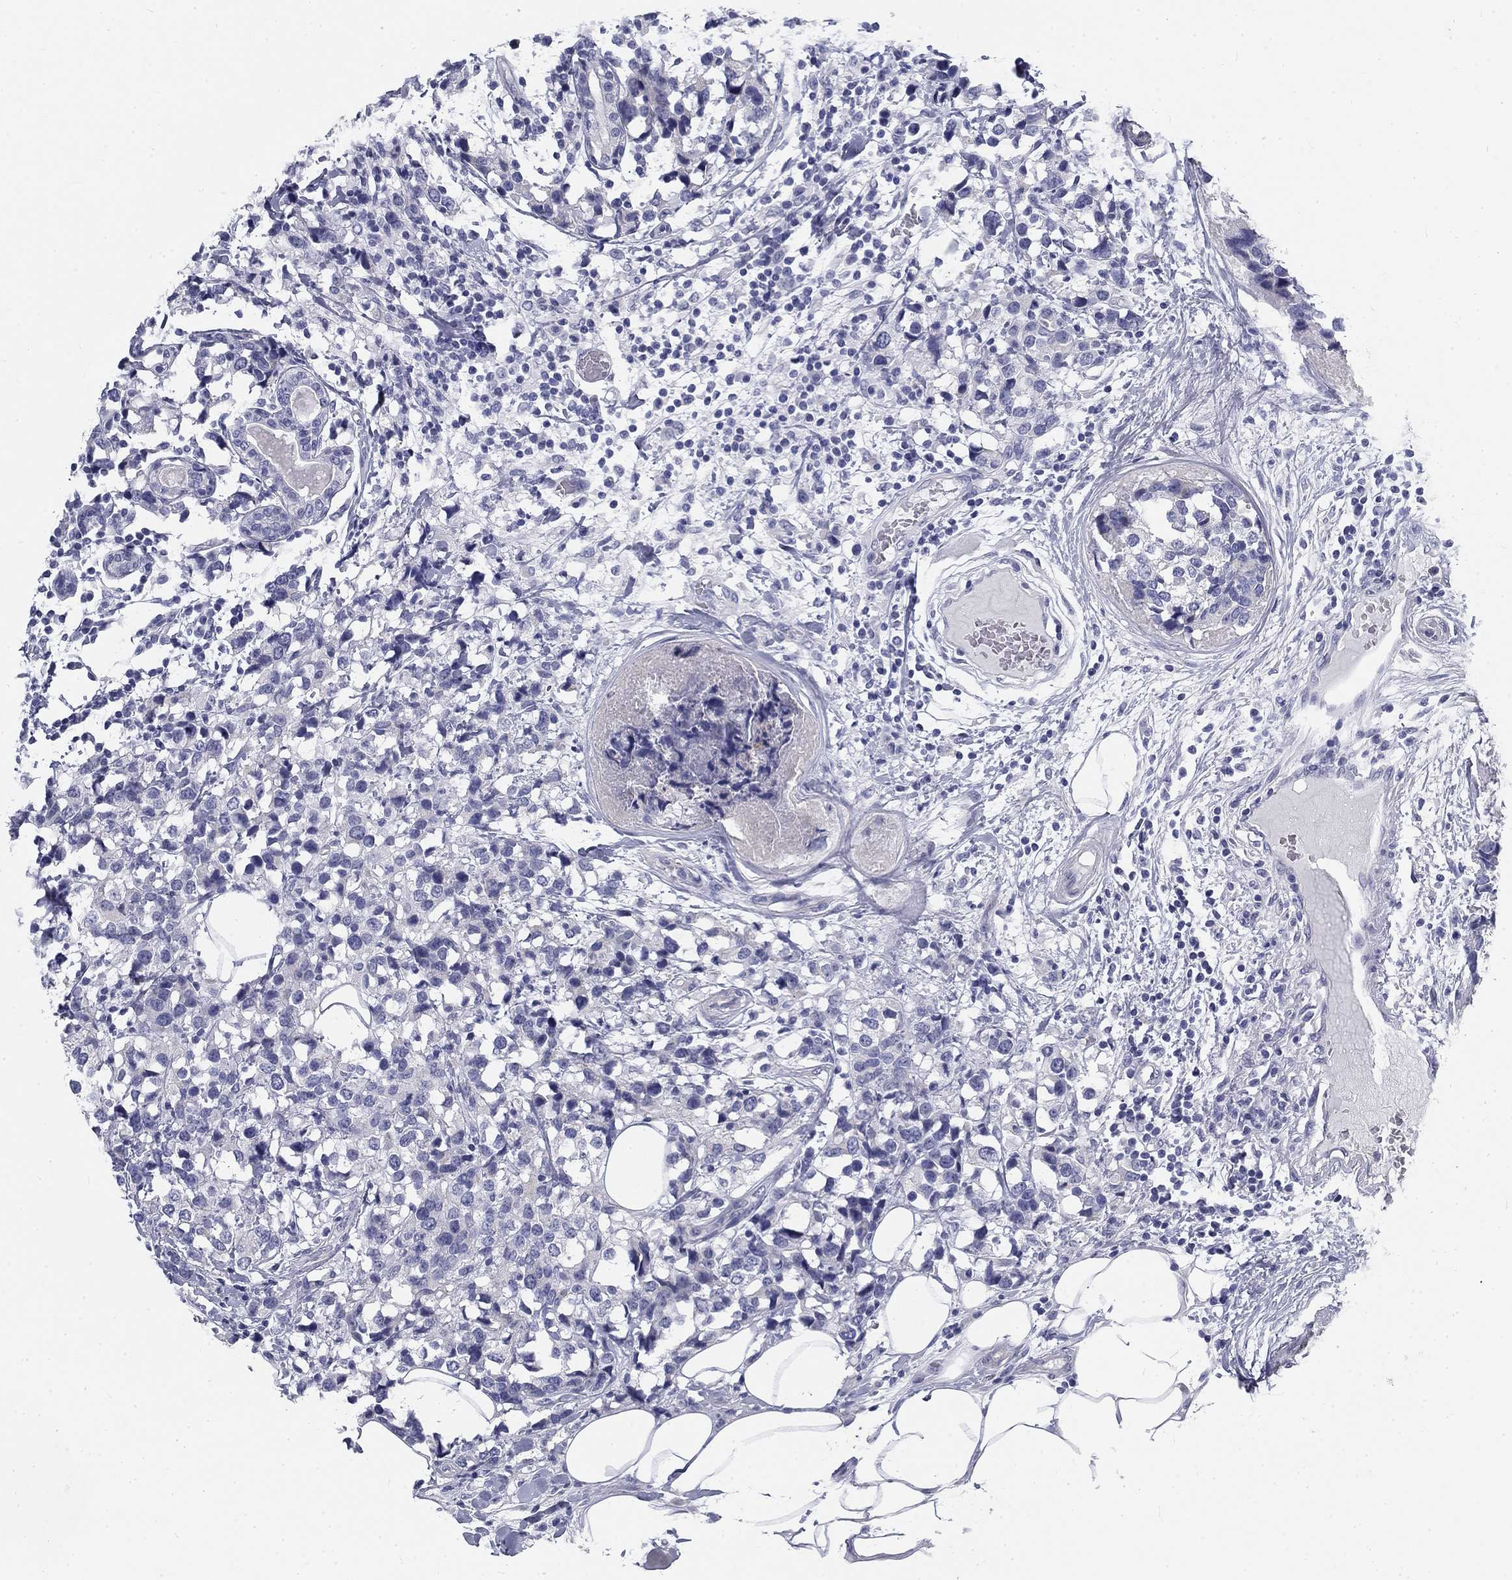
{"staining": {"intensity": "negative", "quantity": "none", "location": "none"}, "tissue": "breast cancer", "cell_type": "Tumor cells", "image_type": "cancer", "snomed": [{"axis": "morphology", "description": "Lobular carcinoma"}, {"axis": "topography", "description": "Breast"}], "caption": "Tumor cells are negative for protein expression in human breast cancer.", "gene": "GALNTL5", "patient": {"sex": "female", "age": 59}}